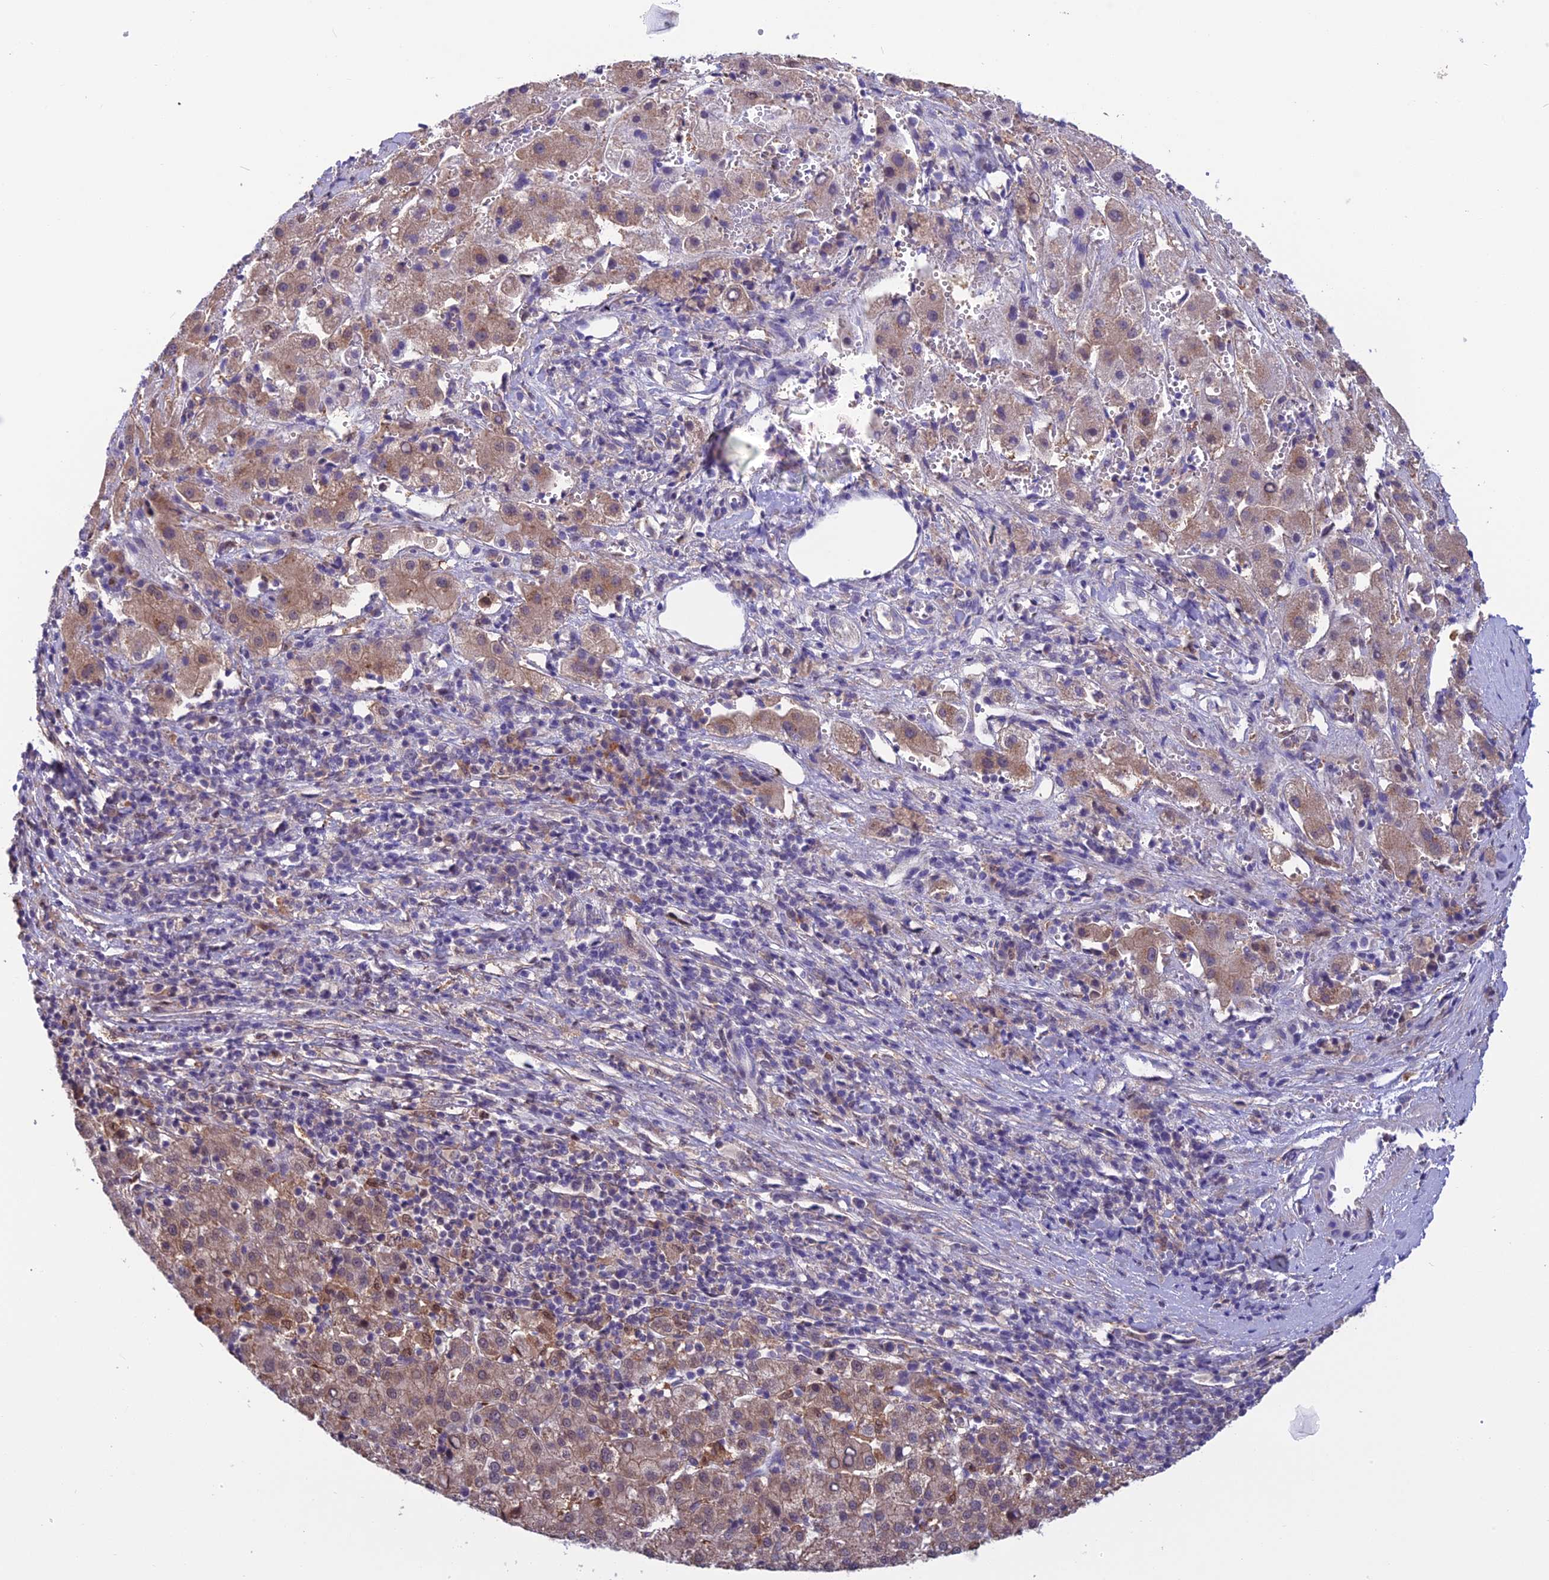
{"staining": {"intensity": "moderate", "quantity": "25%-75%", "location": "cytoplasmic/membranous"}, "tissue": "liver cancer", "cell_type": "Tumor cells", "image_type": "cancer", "snomed": [{"axis": "morphology", "description": "Carcinoma, Hepatocellular, NOS"}, {"axis": "topography", "description": "Liver"}], "caption": "Brown immunohistochemical staining in human liver hepatocellular carcinoma displays moderate cytoplasmic/membranous positivity in about 25%-75% of tumor cells.", "gene": "MIS12", "patient": {"sex": "female", "age": 58}}